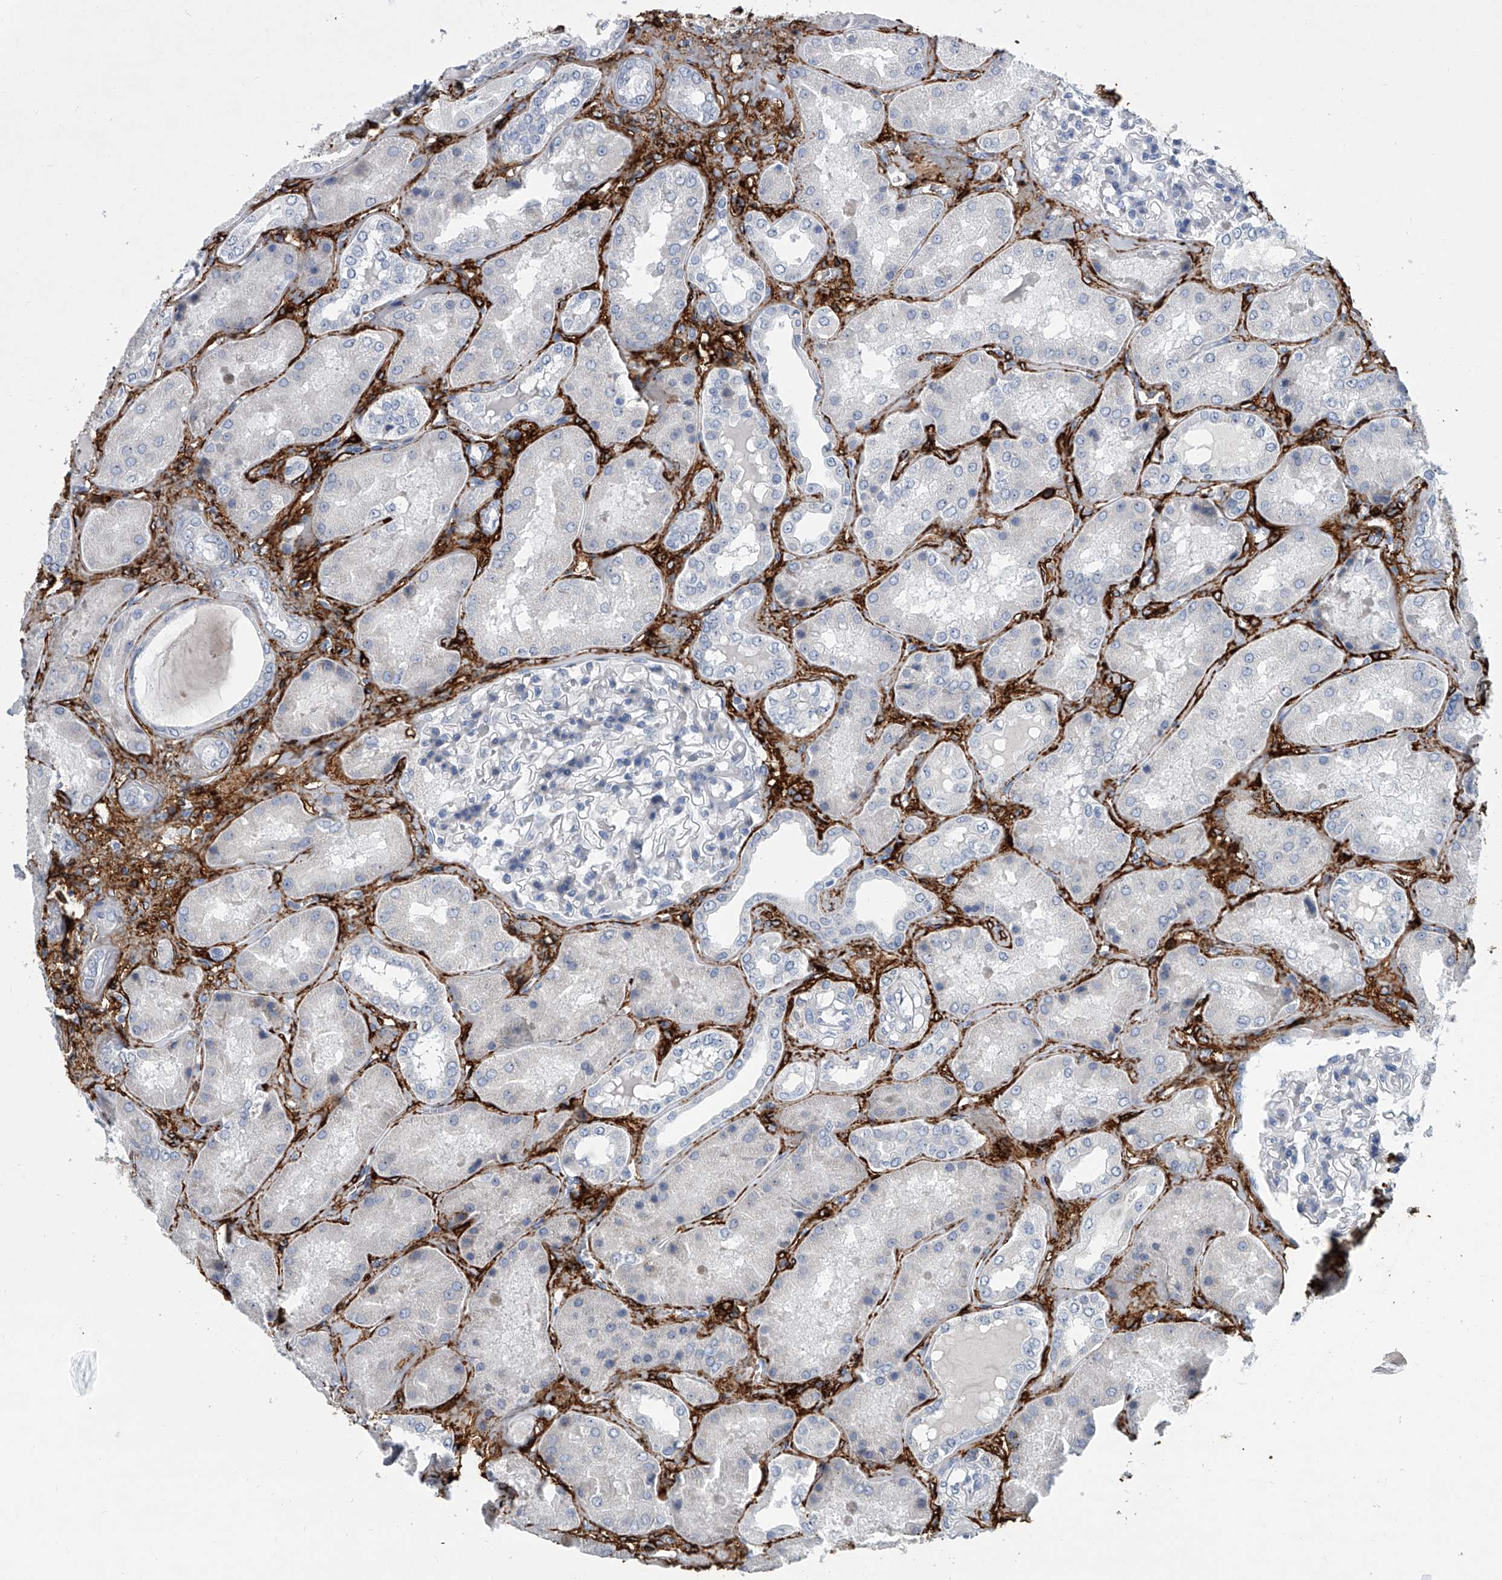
{"staining": {"intensity": "negative", "quantity": "none", "location": "none"}, "tissue": "kidney", "cell_type": "Cells in glomeruli", "image_type": "normal", "snomed": [{"axis": "morphology", "description": "Normal tissue, NOS"}, {"axis": "topography", "description": "Kidney"}], "caption": "Micrograph shows no protein positivity in cells in glomeruli of normal kidney.", "gene": "ALG14", "patient": {"sex": "female", "age": 56}}